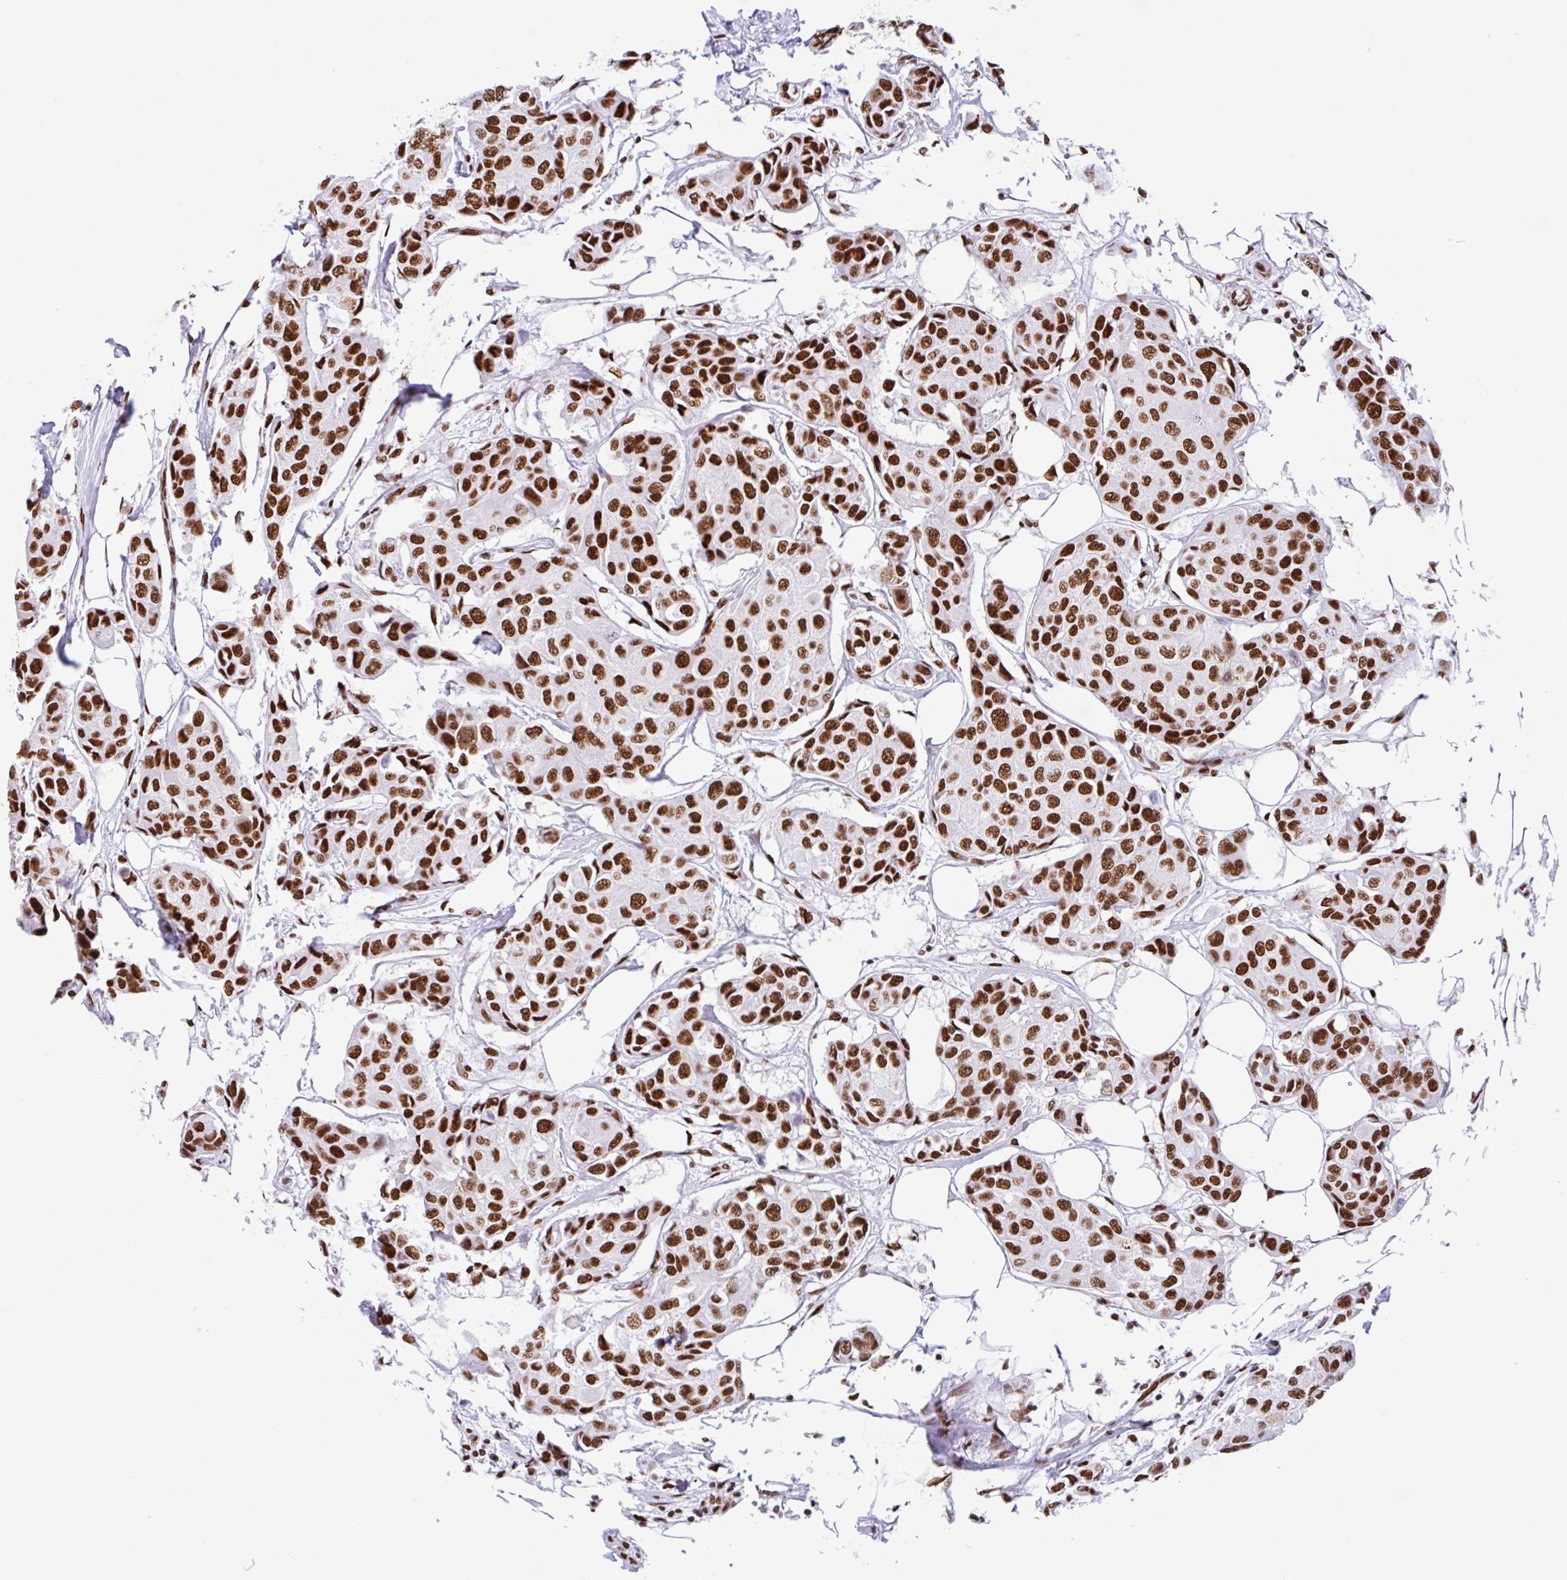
{"staining": {"intensity": "strong", "quantity": ">75%", "location": "nuclear"}, "tissue": "breast cancer", "cell_type": "Tumor cells", "image_type": "cancer", "snomed": [{"axis": "morphology", "description": "Duct carcinoma"}, {"axis": "topography", "description": "Breast"}, {"axis": "topography", "description": "Lymph node"}], "caption": "Immunohistochemistry (IHC) of breast invasive ductal carcinoma reveals high levels of strong nuclear positivity in approximately >75% of tumor cells.", "gene": "KHDRBS1", "patient": {"sex": "female", "age": 80}}